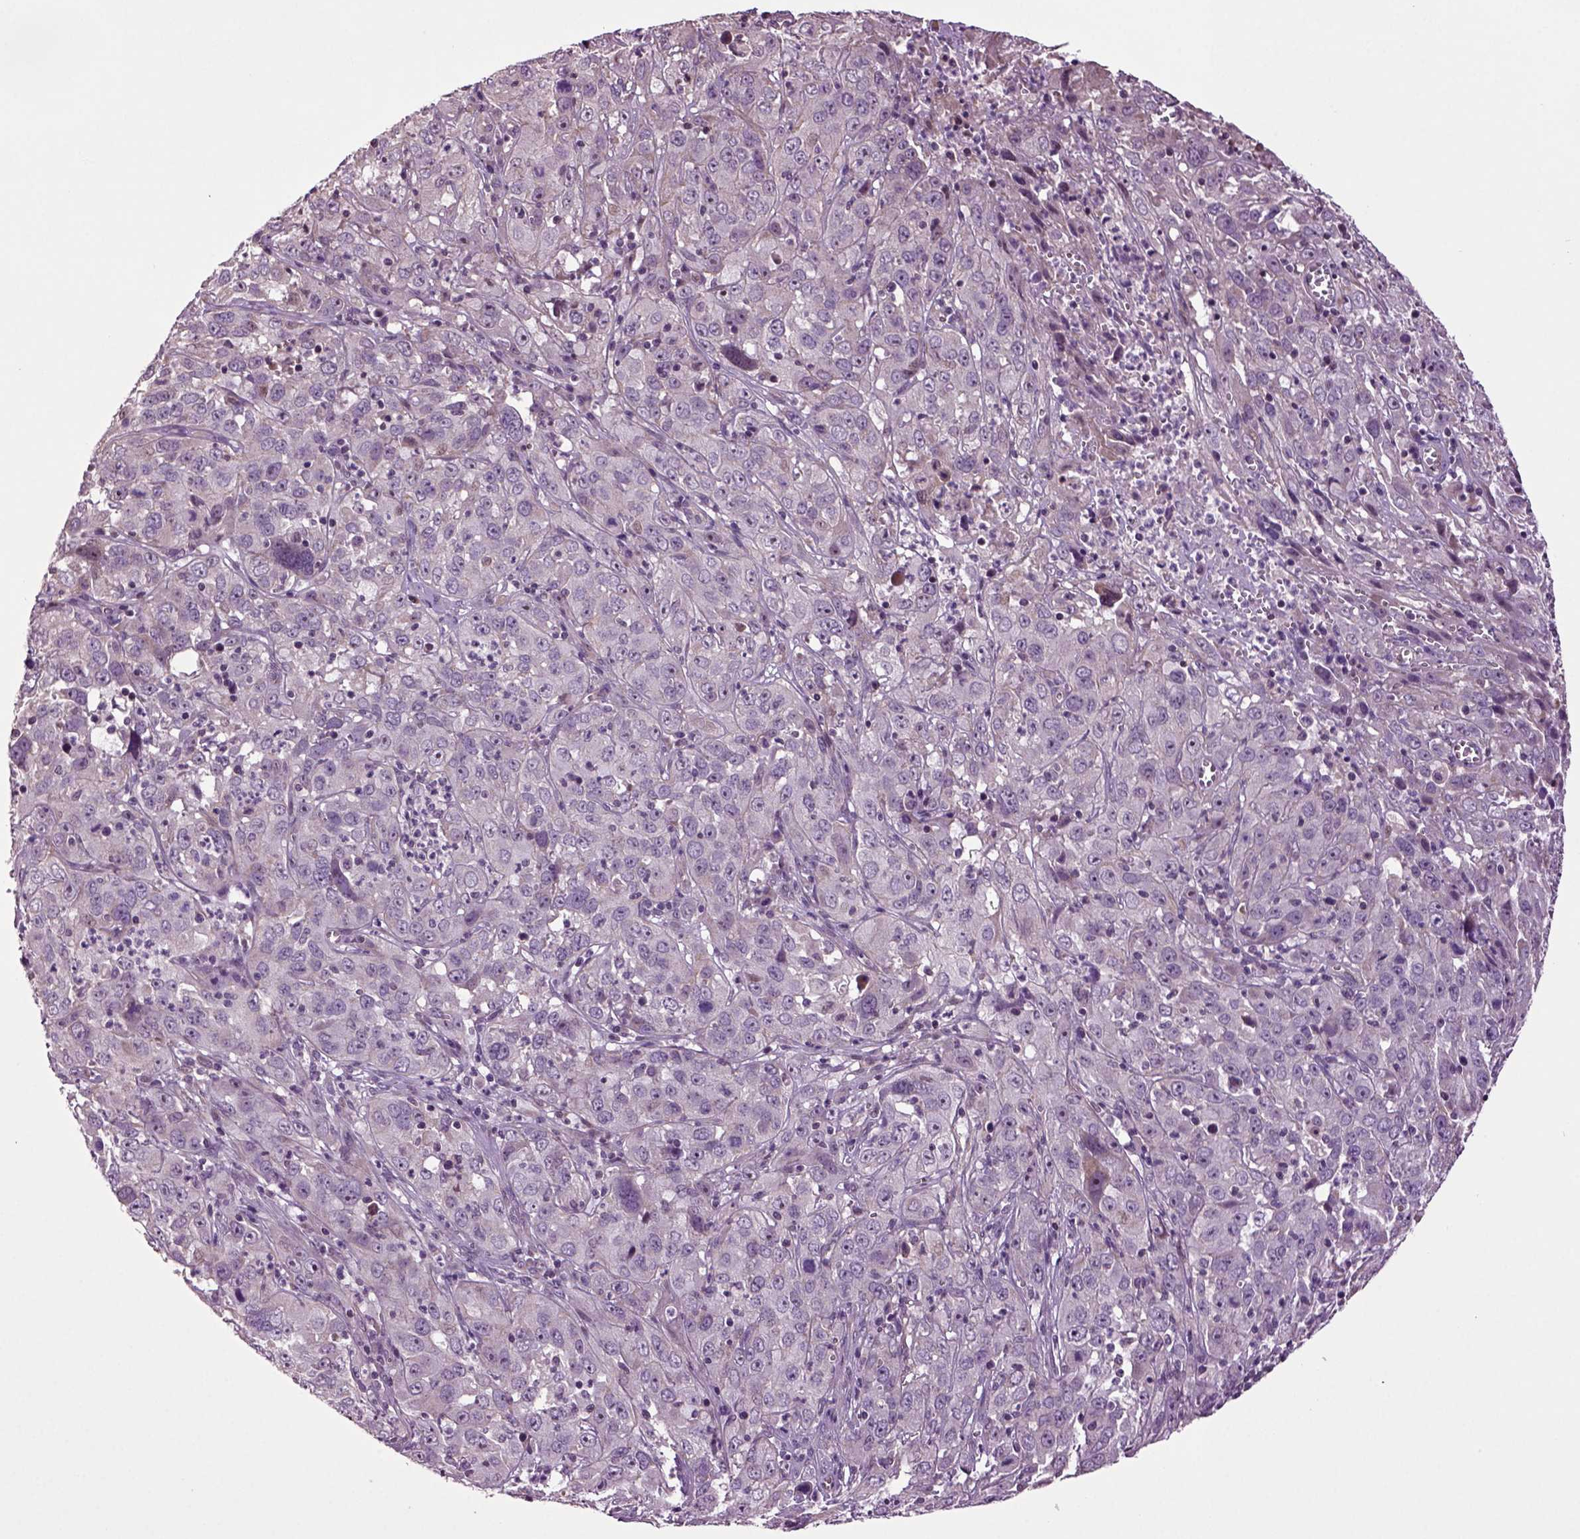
{"staining": {"intensity": "negative", "quantity": "none", "location": "none"}, "tissue": "cervical cancer", "cell_type": "Tumor cells", "image_type": "cancer", "snomed": [{"axis": "morphology", "description": "Squamous cell carcinoma, NOS"}, {"axis": "topography", "description": "Cervix"}], "caption": "An immunohistochemistry micrograph of cervical squamous cell carcinoma is shown. There is no staining in tumor cells of cervical squamous cell carcinoma. Nuclei are stained in blue.", "gene": "HAGHL", "patient": {"sex": "female", "age": 32}}